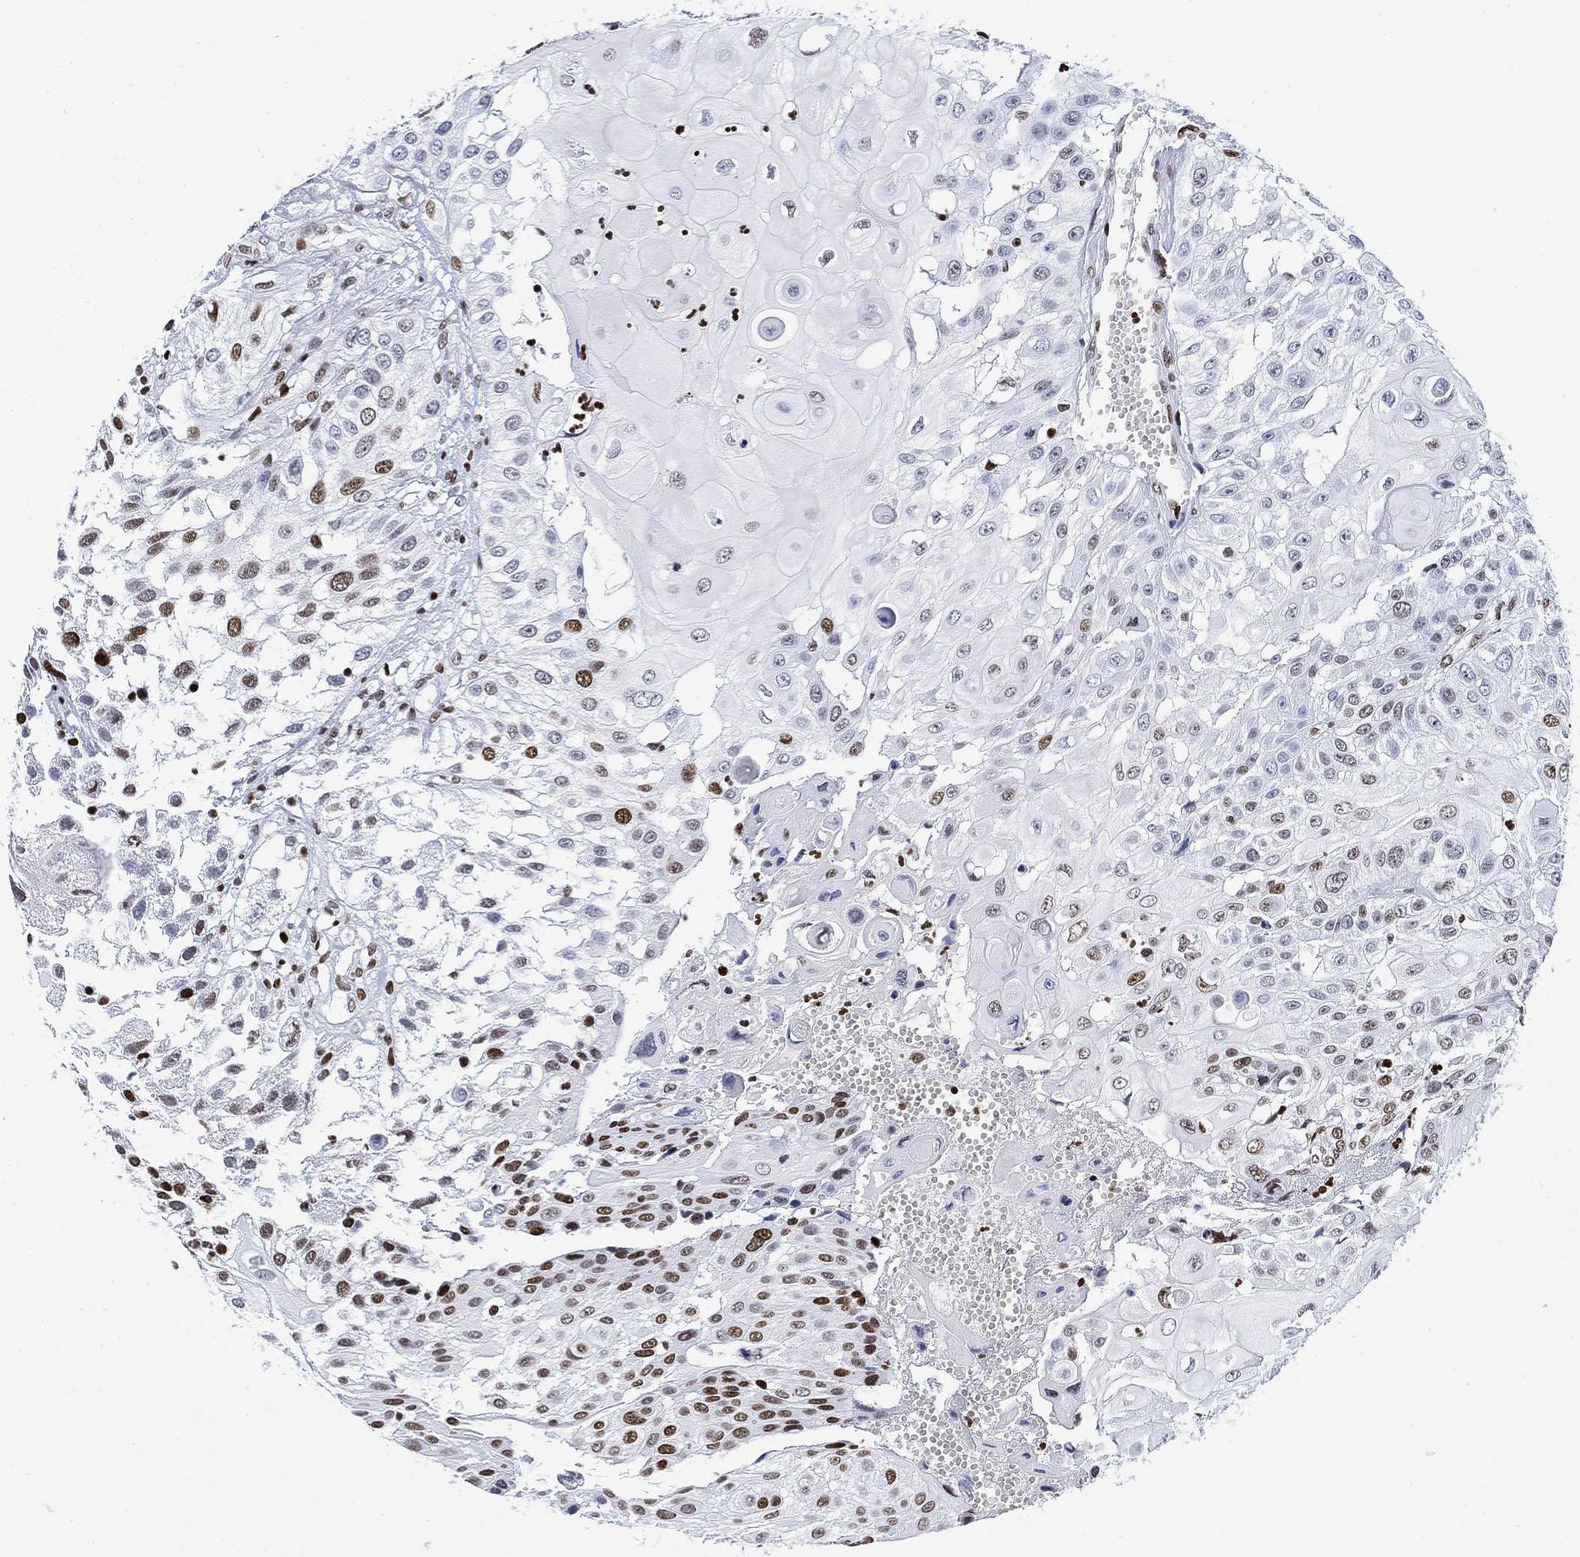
{"staining": {"intensity": "strong", "quantity": "<25%", "location": "nuclear"}, "tissue": "urothelial cancer", "cell_type": "Tumor cells", "image_type": "cancer", "snomed": [{"axis": "morphology", "description": "Urothelial carcinoma, High grade"}, {"axis": "topography", "description": "Urinary bladder"}], "caption": "Urothelial carcinoma (high-grade) stained with a protein marker demonstrates strong staining in tumor cells.", "gene": "H1-10", "patient": {"sex": "female", "age": 79}}